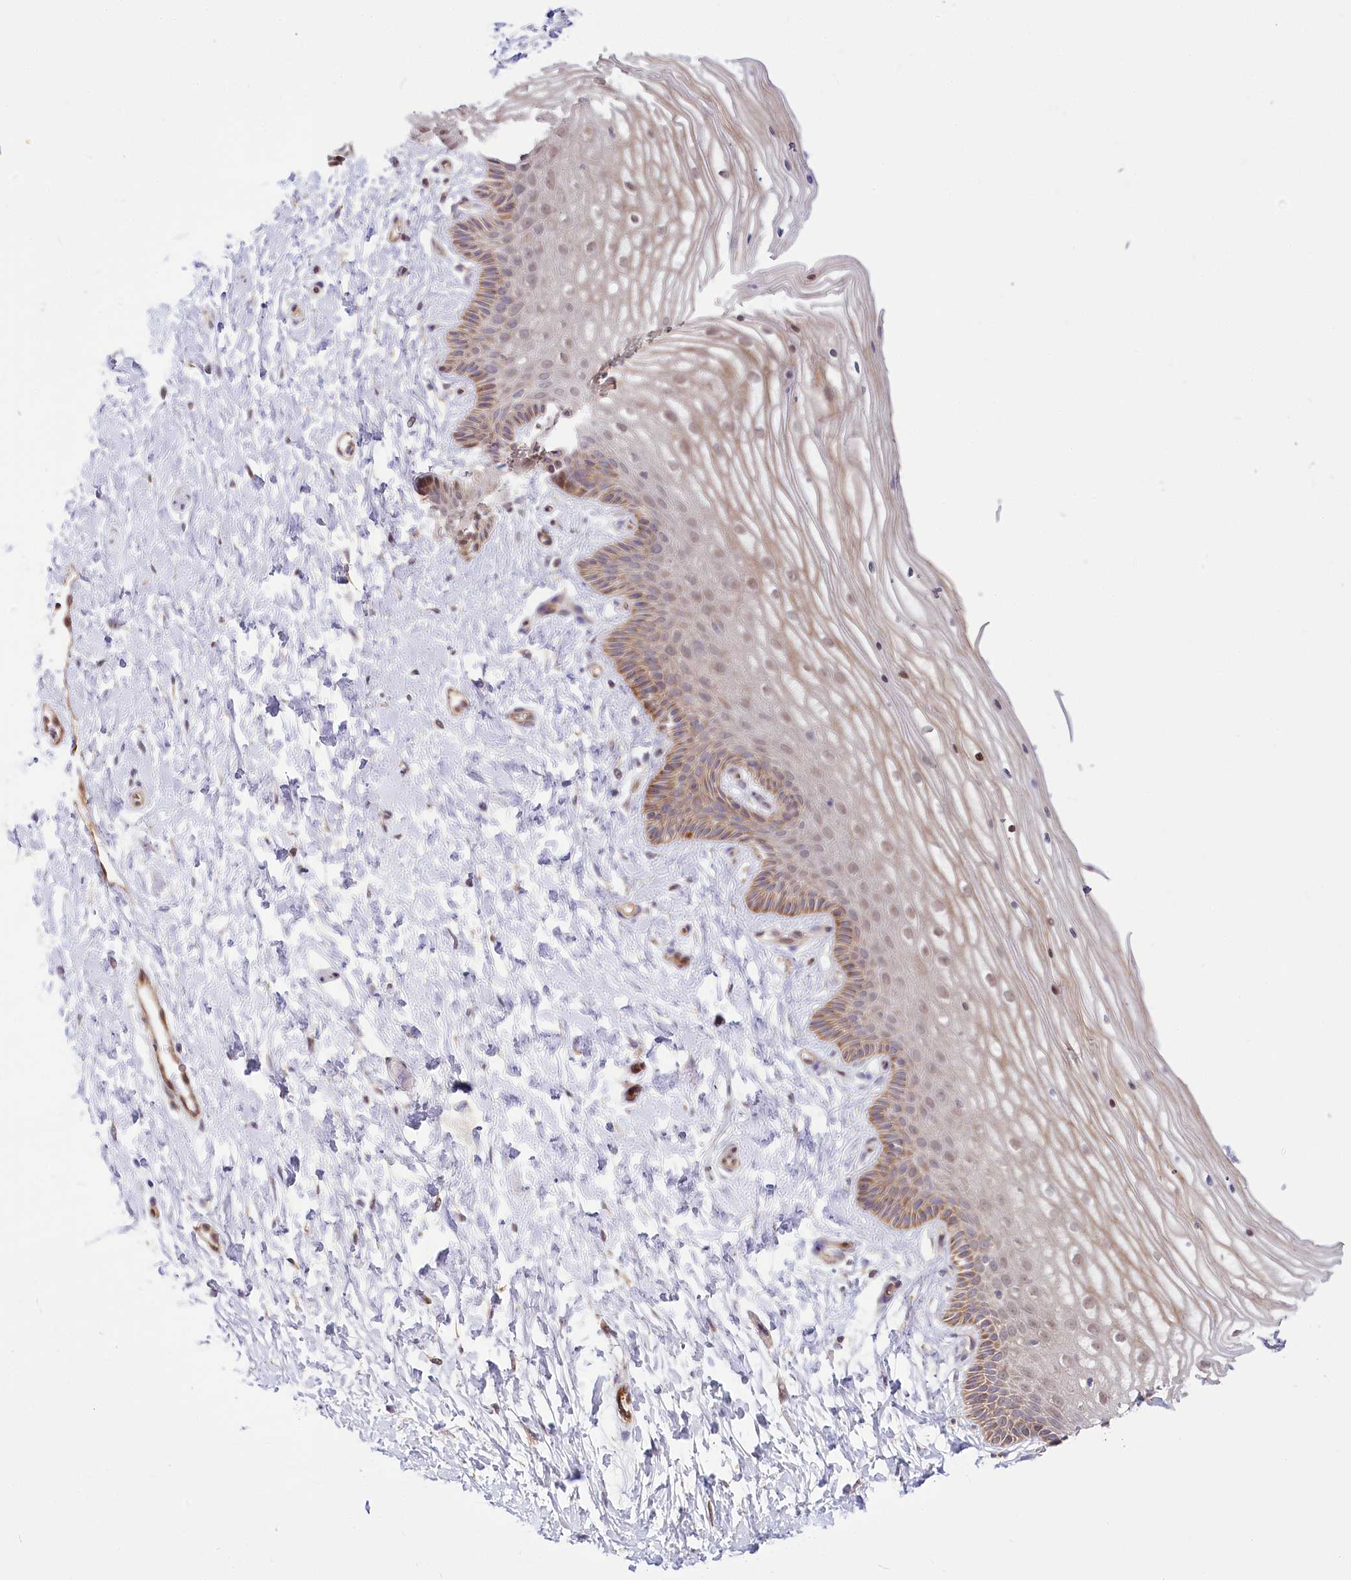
{"staining": {"intensity": "weak", "quantity": "25%-75%", "location": "cytoplasmic/membranous"}, "tissue": "vagina", "cell_type": "Squamous epithelial cells", "image_type": "normal", "snomed": [{"axis": "morphology", "description": "Normal tissue, NOS"}, {"axis": "topography", "description": "Vagina"}, {"axis": "topography", "description": "Cervix"}], "caption": "Protein expression analysis of unremarkable vagina displays weak cytoplasmic/membranous positivity in about 25%-75% of squamous epithelial cells. (IHC, brightfield microscopy, high magnification).", "gene": "CEP70", "patient": {"sex": "female", "age": 40}}